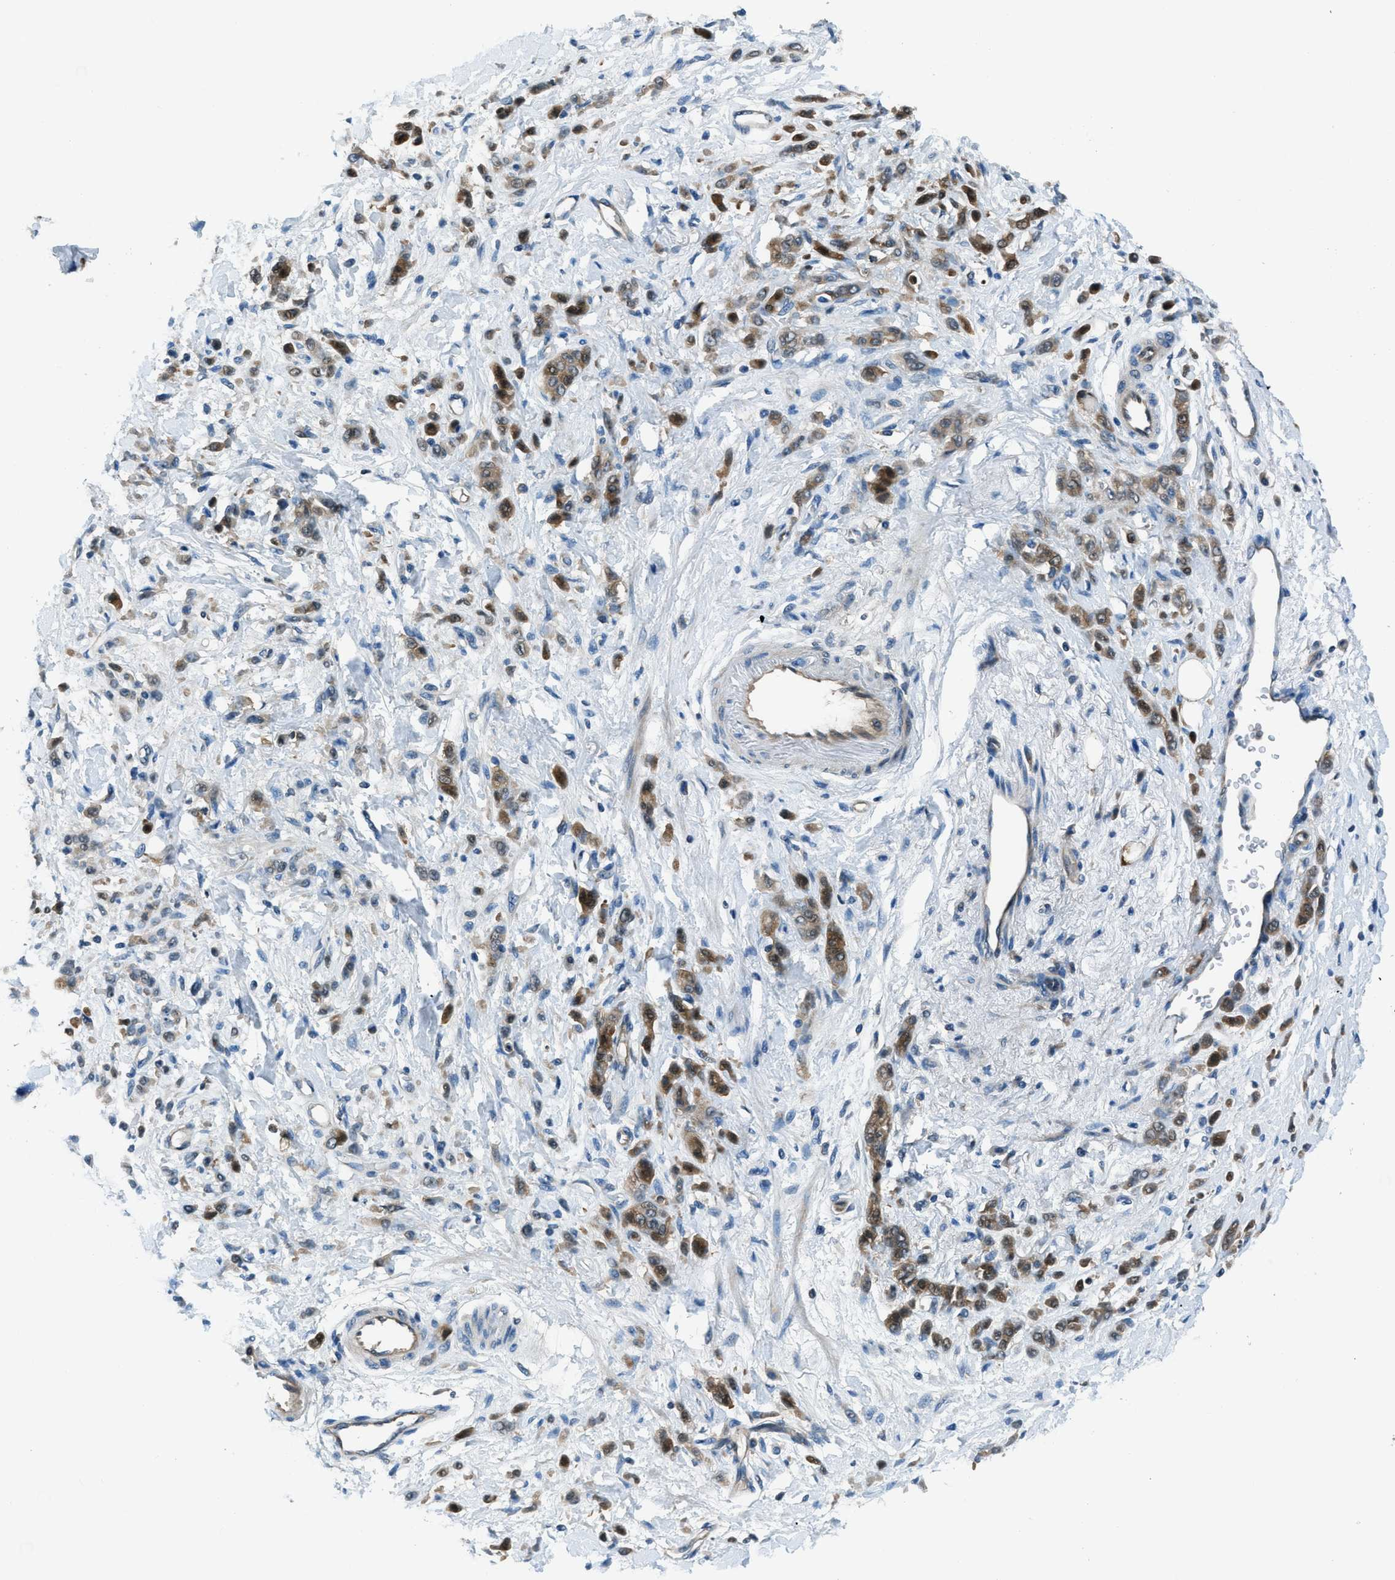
{"staining": {"intensity": "moderate", "quantity": ">75%", "location": "cytoplasmic/membranous"}, "tissue": "stomach cancer", "cell_type": "Tumor cells", "image_type": "cancer", "snomed": [{"axis": "morphology", "description": "Normal tissue, NOS"}, {"axis": "morphology", "description": "Adenocarcinoma, NOS"}, {"axis": "topography", "description": "Stomach"}], "caption": "Stomach cancer stained with DAB (3,3'-diaminobenzidine) immunohistochemistry shows medium levels of moderate cytoplasmic/membranous positivity in about >75% of tumor cells.", "gene": "HEBP2", "patient": {"sex": "male", "age": 82}}